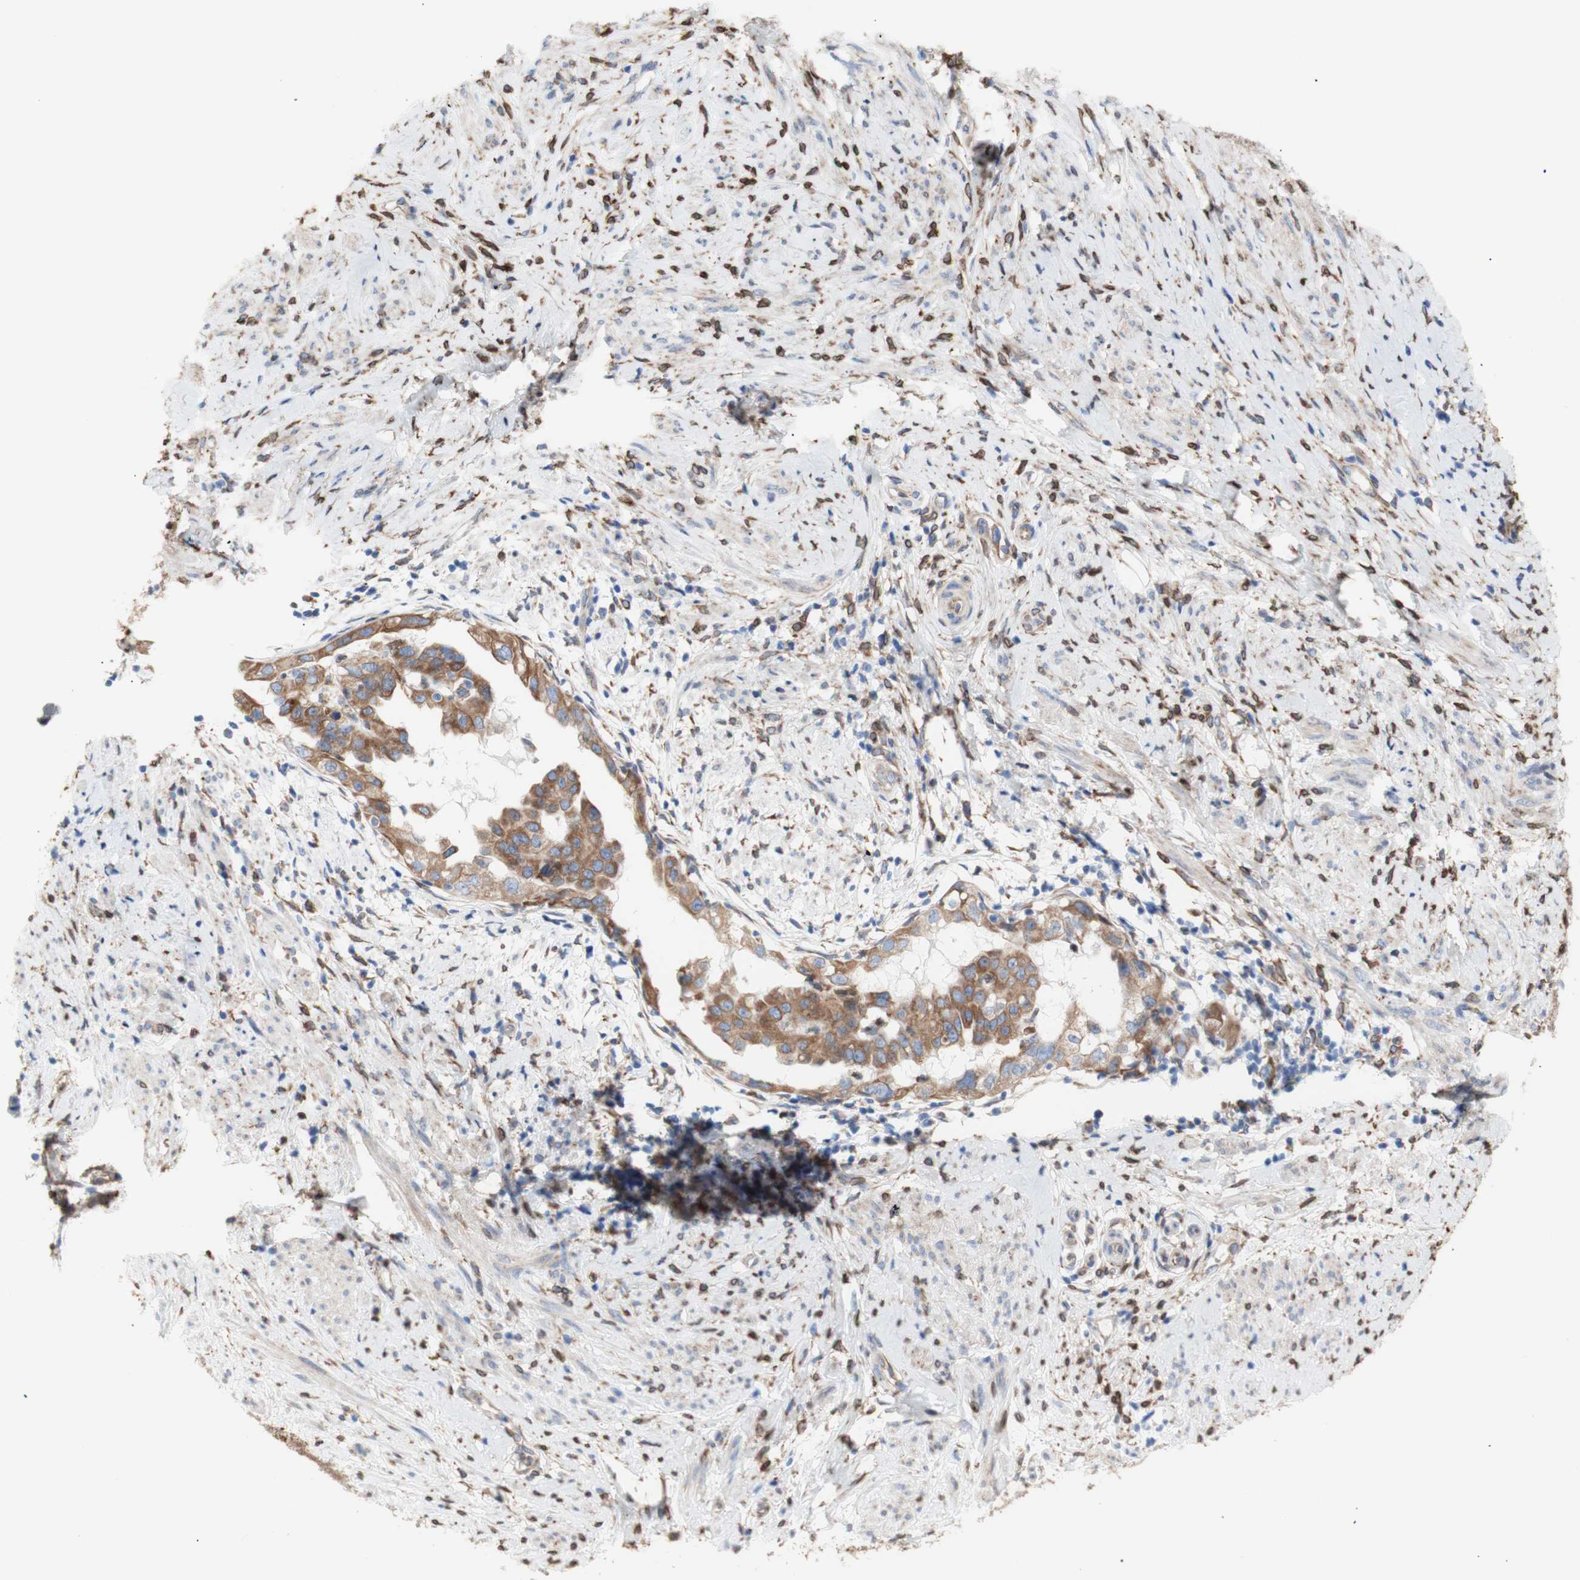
{"staining": {"intensity": "moderate", "quantity": ">75%", "location": "cytoplasmic/membranous"}, "tissue": "endometrial cancer", "cell_type": "Tumor cells", "image_type": "cancer", "snomed": [{"axis": "morphology", "description": "Adenocarcinoma, NOS"}, {"axis": "topography", "description": "Endometrium"}], "caption": "Moderate cytoplasmic/membranous staining for a protein is present in about >75% of tumor cells of endometrial cancer (adenocarcinoma) using immunohistochemistry (IHC).", "gene": "ERLIN1", "patient": {"sex": "female", "age": 85}}